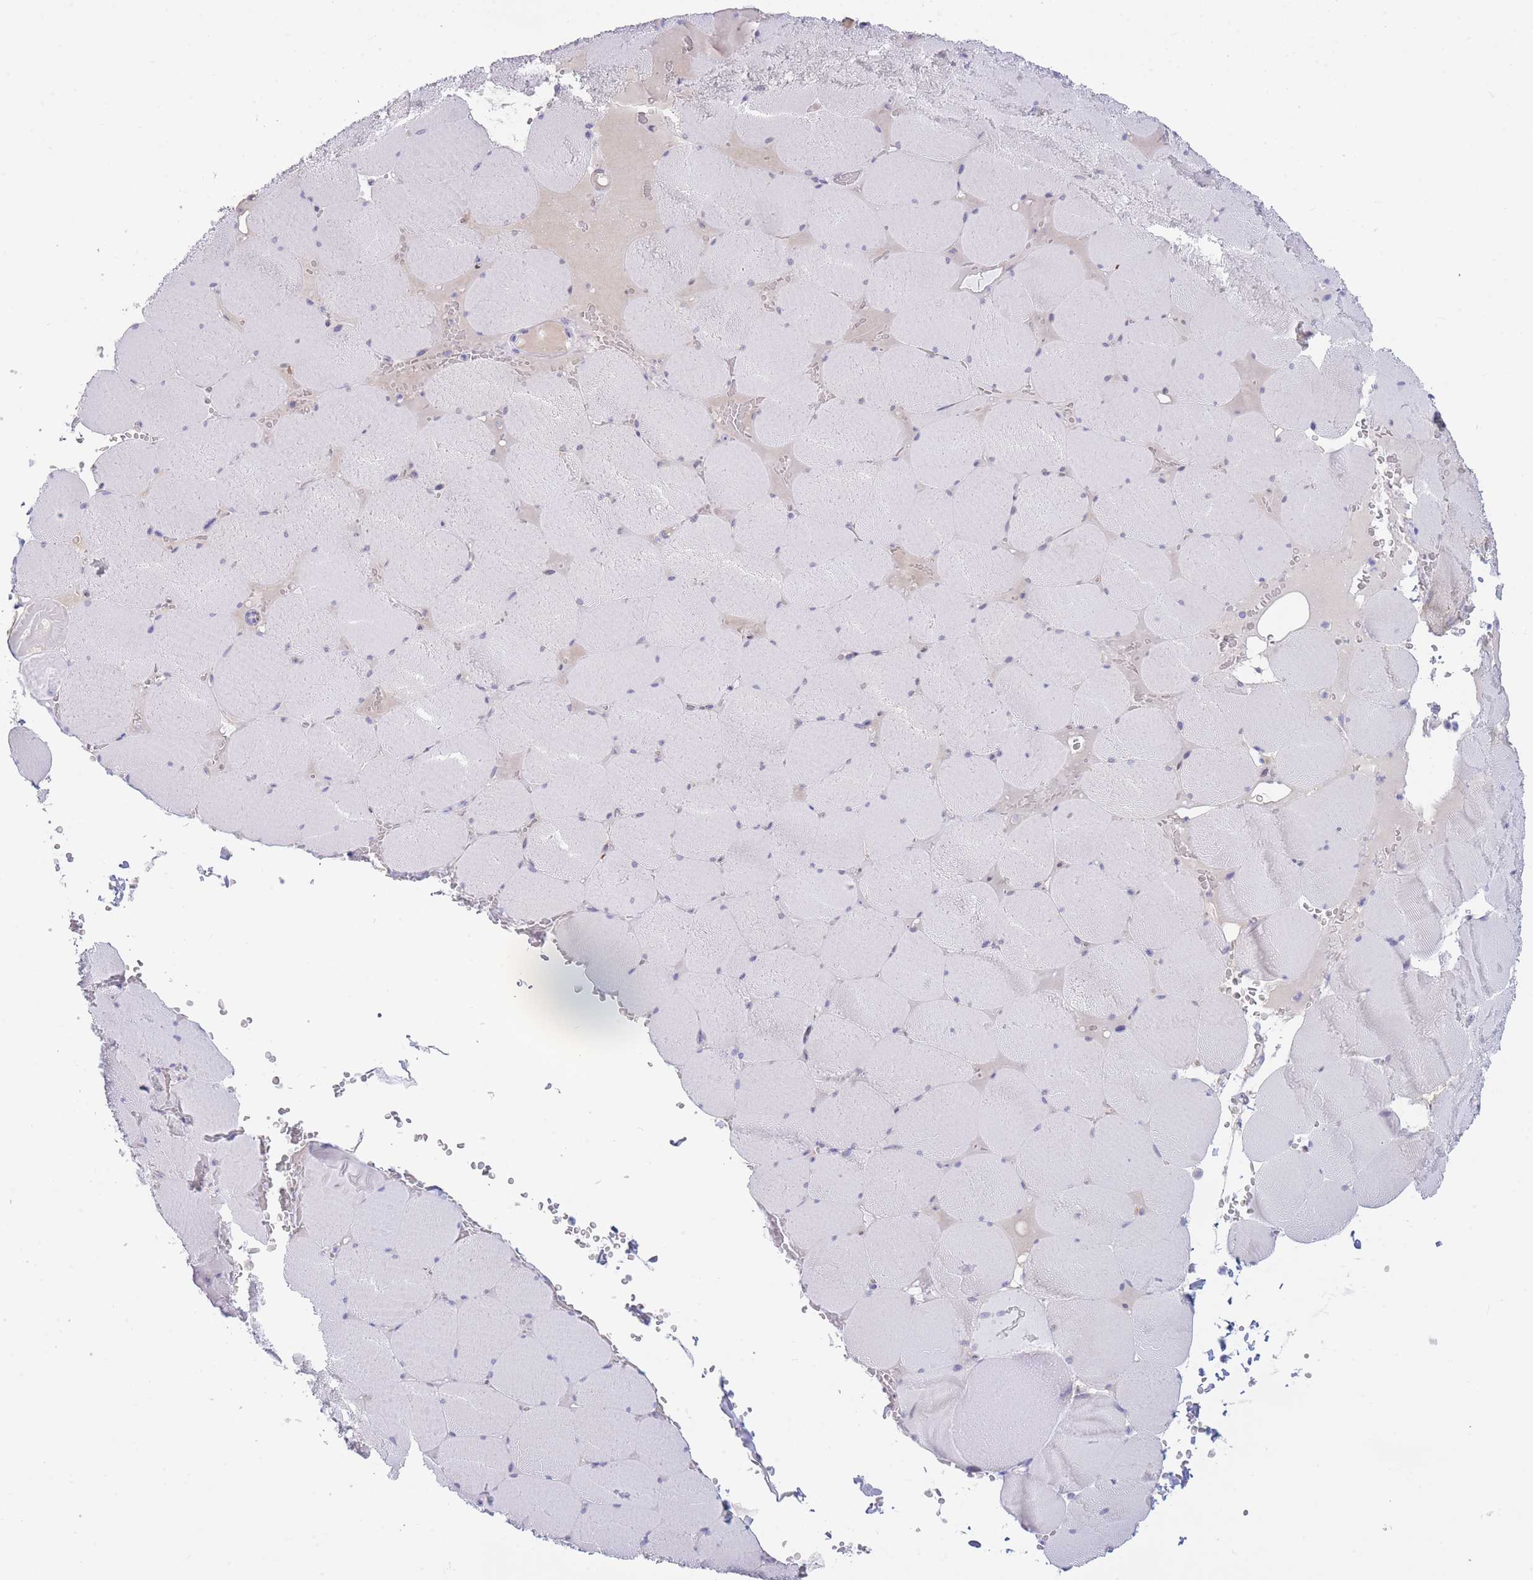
{"staining": {"intensity": "negative", "quantity": "none", "location": "none"}, "tissue": "skeletal muscle", "cell_type": "Myocytes", "image_type": "normal", "snomed": [{"axis": "morphology", "description": "Normal tissue, NOS"}, {"axis": "topography", "description": "Skeletal muscle"}, {"axis": "topography", "description": "Head-Neck"}], "caption": "Myocytes are negative for protein expression in normal human skeletal muscle. (Stains: DAB immunohistochemistry (IHC) with hematoxylin counter stain, Microscopy: brightfield microscopy at high magnification).", "gene": "NANP", "patient": {"sex": "male", "age": 66}}